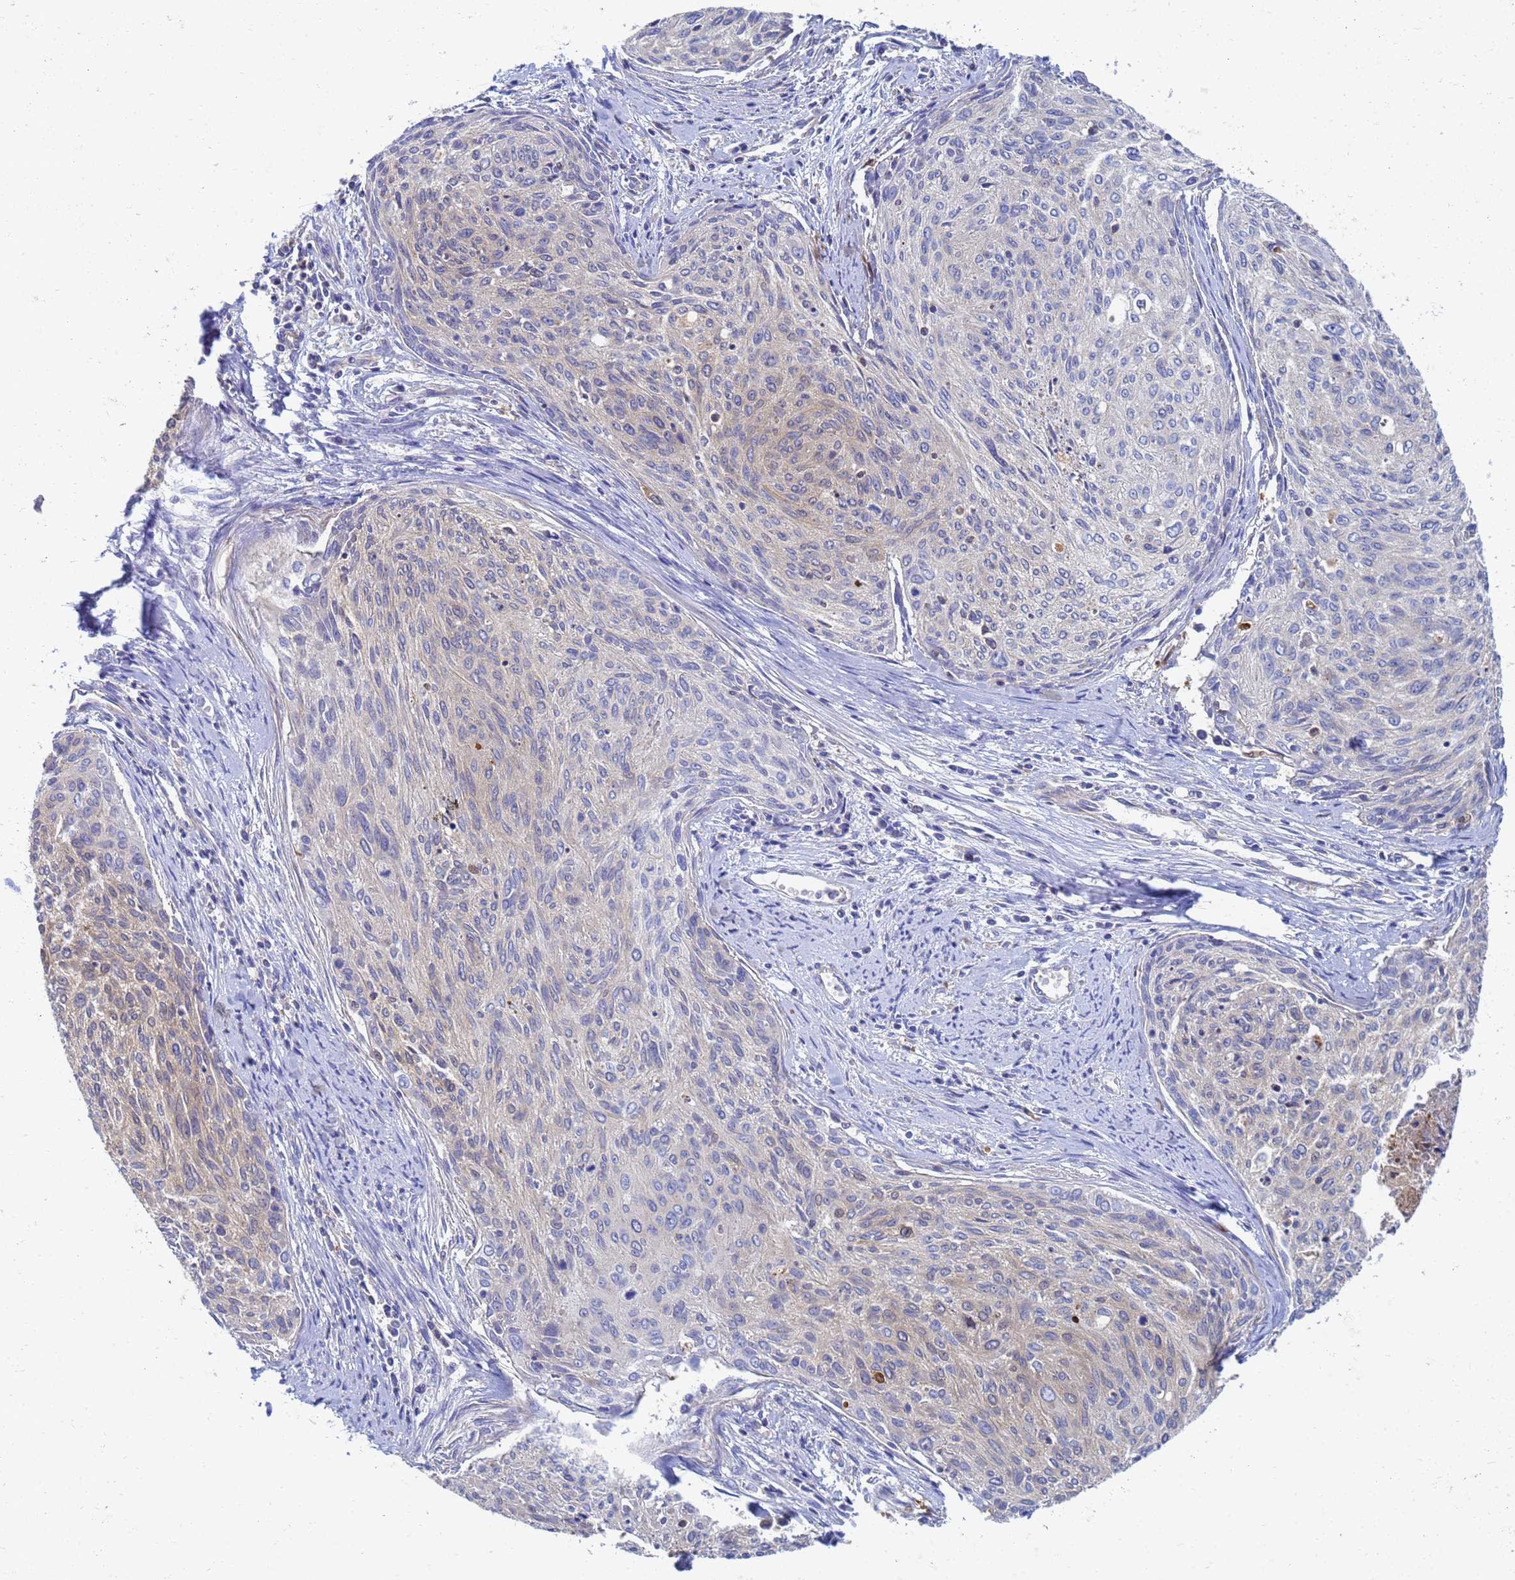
{"staining": {"intensity": "weak", "quantity": "<25%", "location": "cytoplasmic/membranous"}, "tissue": "cervical cancer", "cell_type": "Tumor cells", "image_type": "cancer", "snomed": [{"axis": "morphology", "description": "Squamous cell carcinoma, NOS"}, {"axis": "topography", "description": "Cervix"}], "caption": "Photomicrograph shows no protein positivity in tumor cells of cervical cancer (squamous cell carcinoma) tissue.", "gene": "GCHFR", "patient": {"sex": "female", "age": 55}}